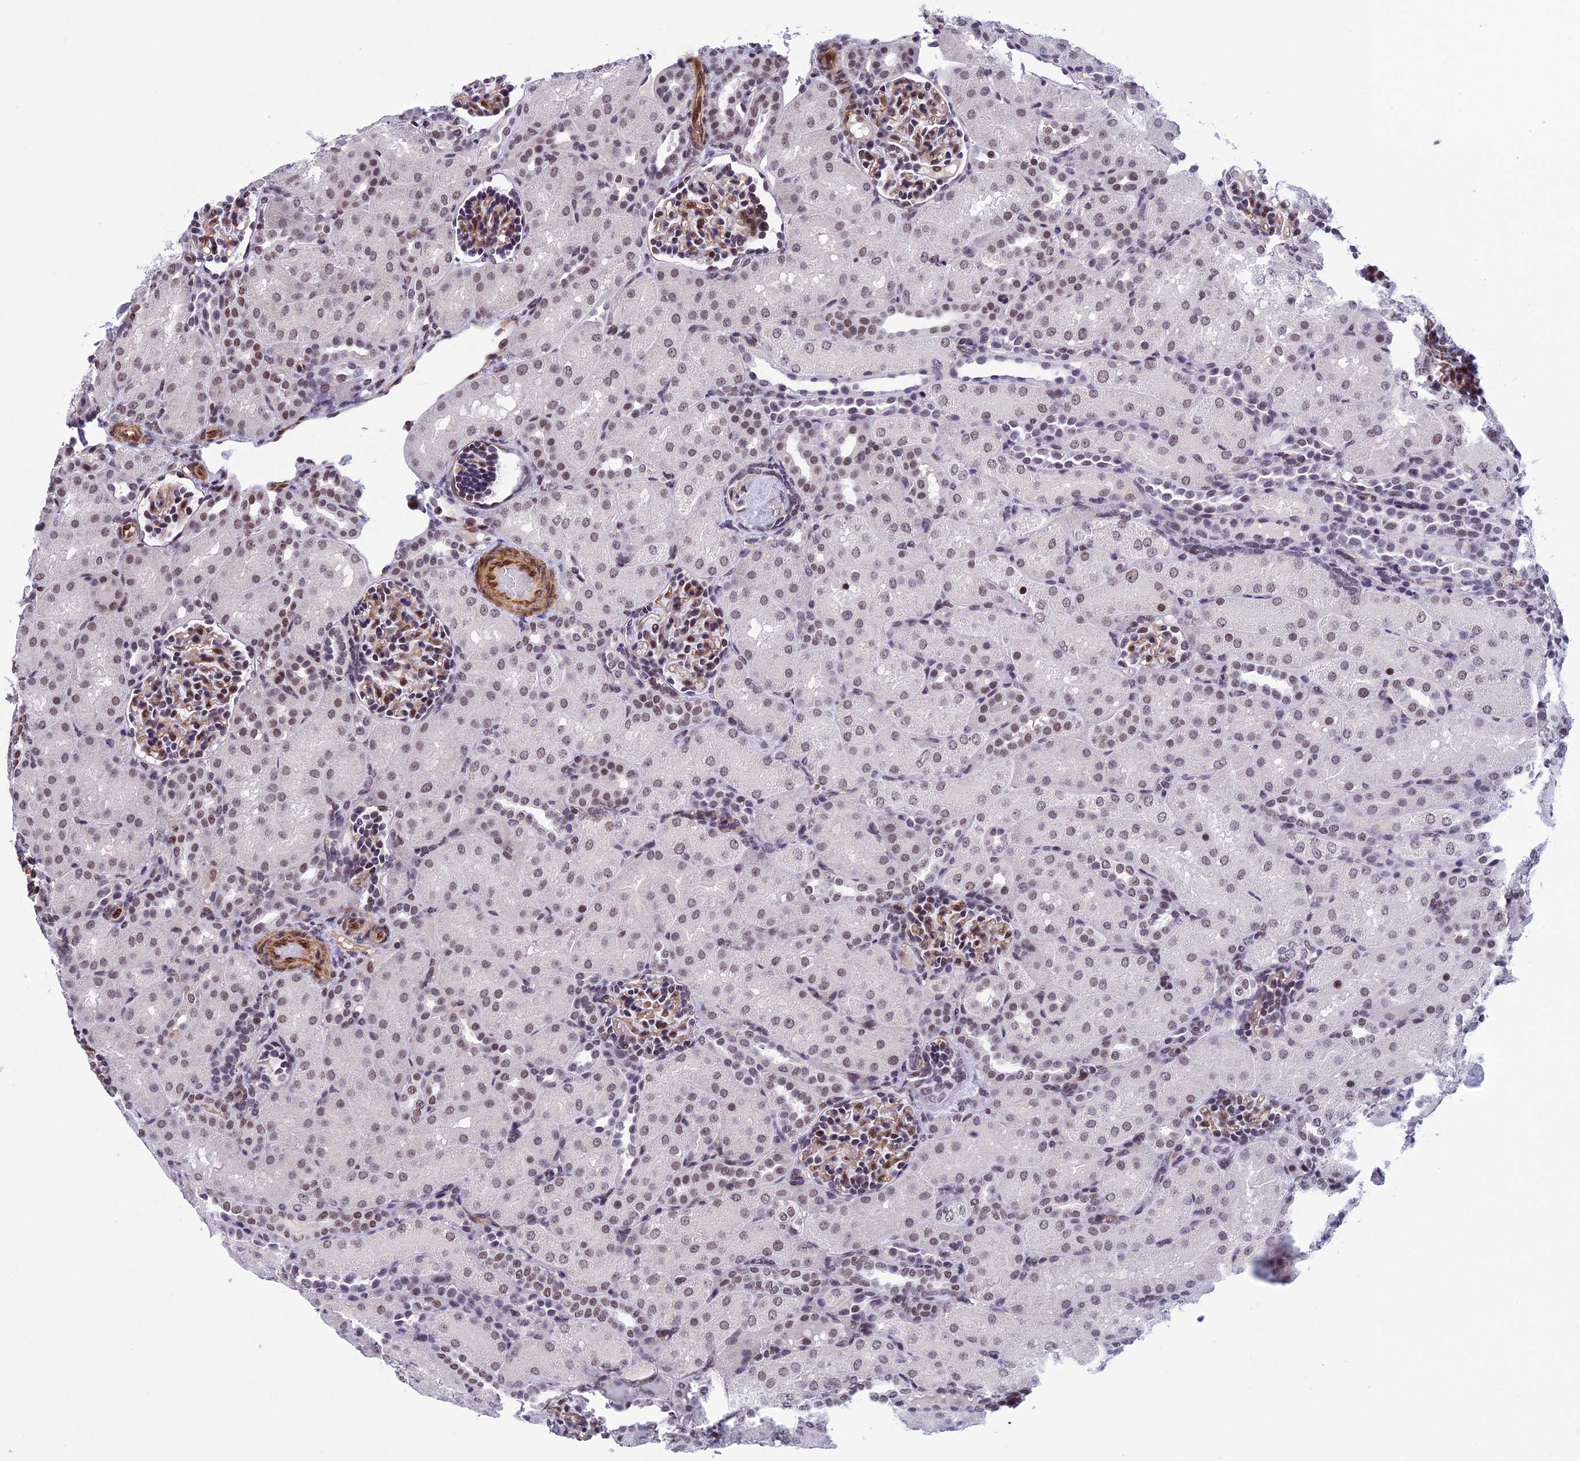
{"staining": {"intensity": "moderate", "quantity": ">75%", "location": "nuclear"}, "tissue": "kidney", "cell_type": "Cells in glomeruli", "image_type": "normal", "snomed": [{"axis": "morphology", "description": "Normal tissue, NOS"}, {"axis": "topography", "description": "Kidney"}], "caption": "A histopathology image showing moderate nuclear staining in about >75% of cells in glomeruli in benign kidney, as visualized by brown immunohistochemical staining.", "gene": "NIPBL", "patient": {"sex": "male", "age": 1}}